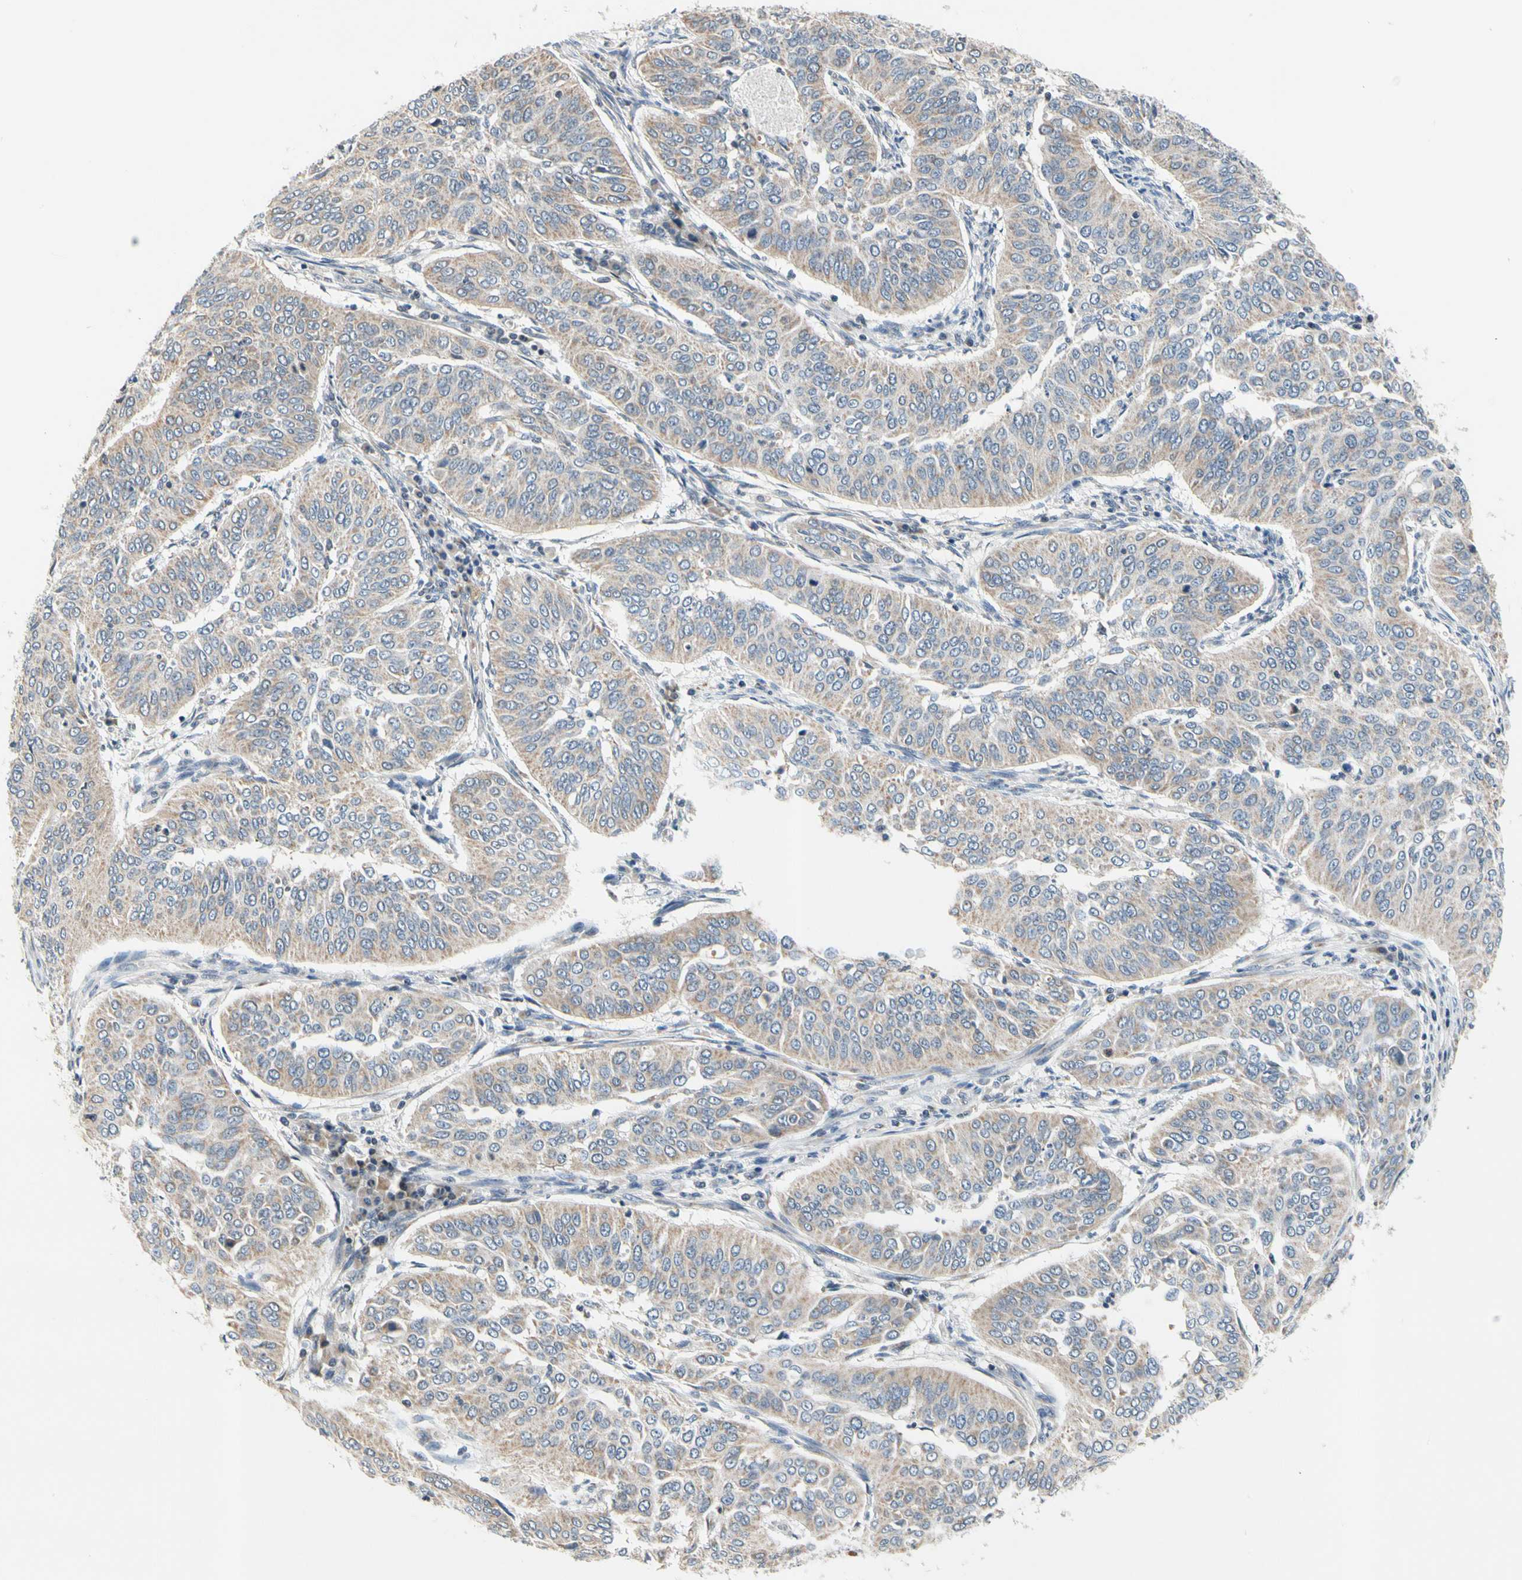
{"staining": {"intensity": "weak", "quantity": ">75%", "location": "cytoplasmic/membranous"}, "tissue": "cervical cancer", "cell_type": "Tumor cells", "image_type": "cancer", "snomed": [{"axis": "morphology", "description": "Normal tissue, NOS"}, {"axis": "morphology", "description": "Squamous cell carcinoma, NOS"}, {"axis": "topography", "description": "Cervix"}], "caption": "DAB (3,3'-diaminobenzidine) immunohistochemical staining of human squamous cell carcinoma (cervical) demonstrates weak cytoplasmic/membranous protein expression in about >75% of tumor cells.", "gene": "SOX30", "patient": {"sex": "female", "age": 39}}